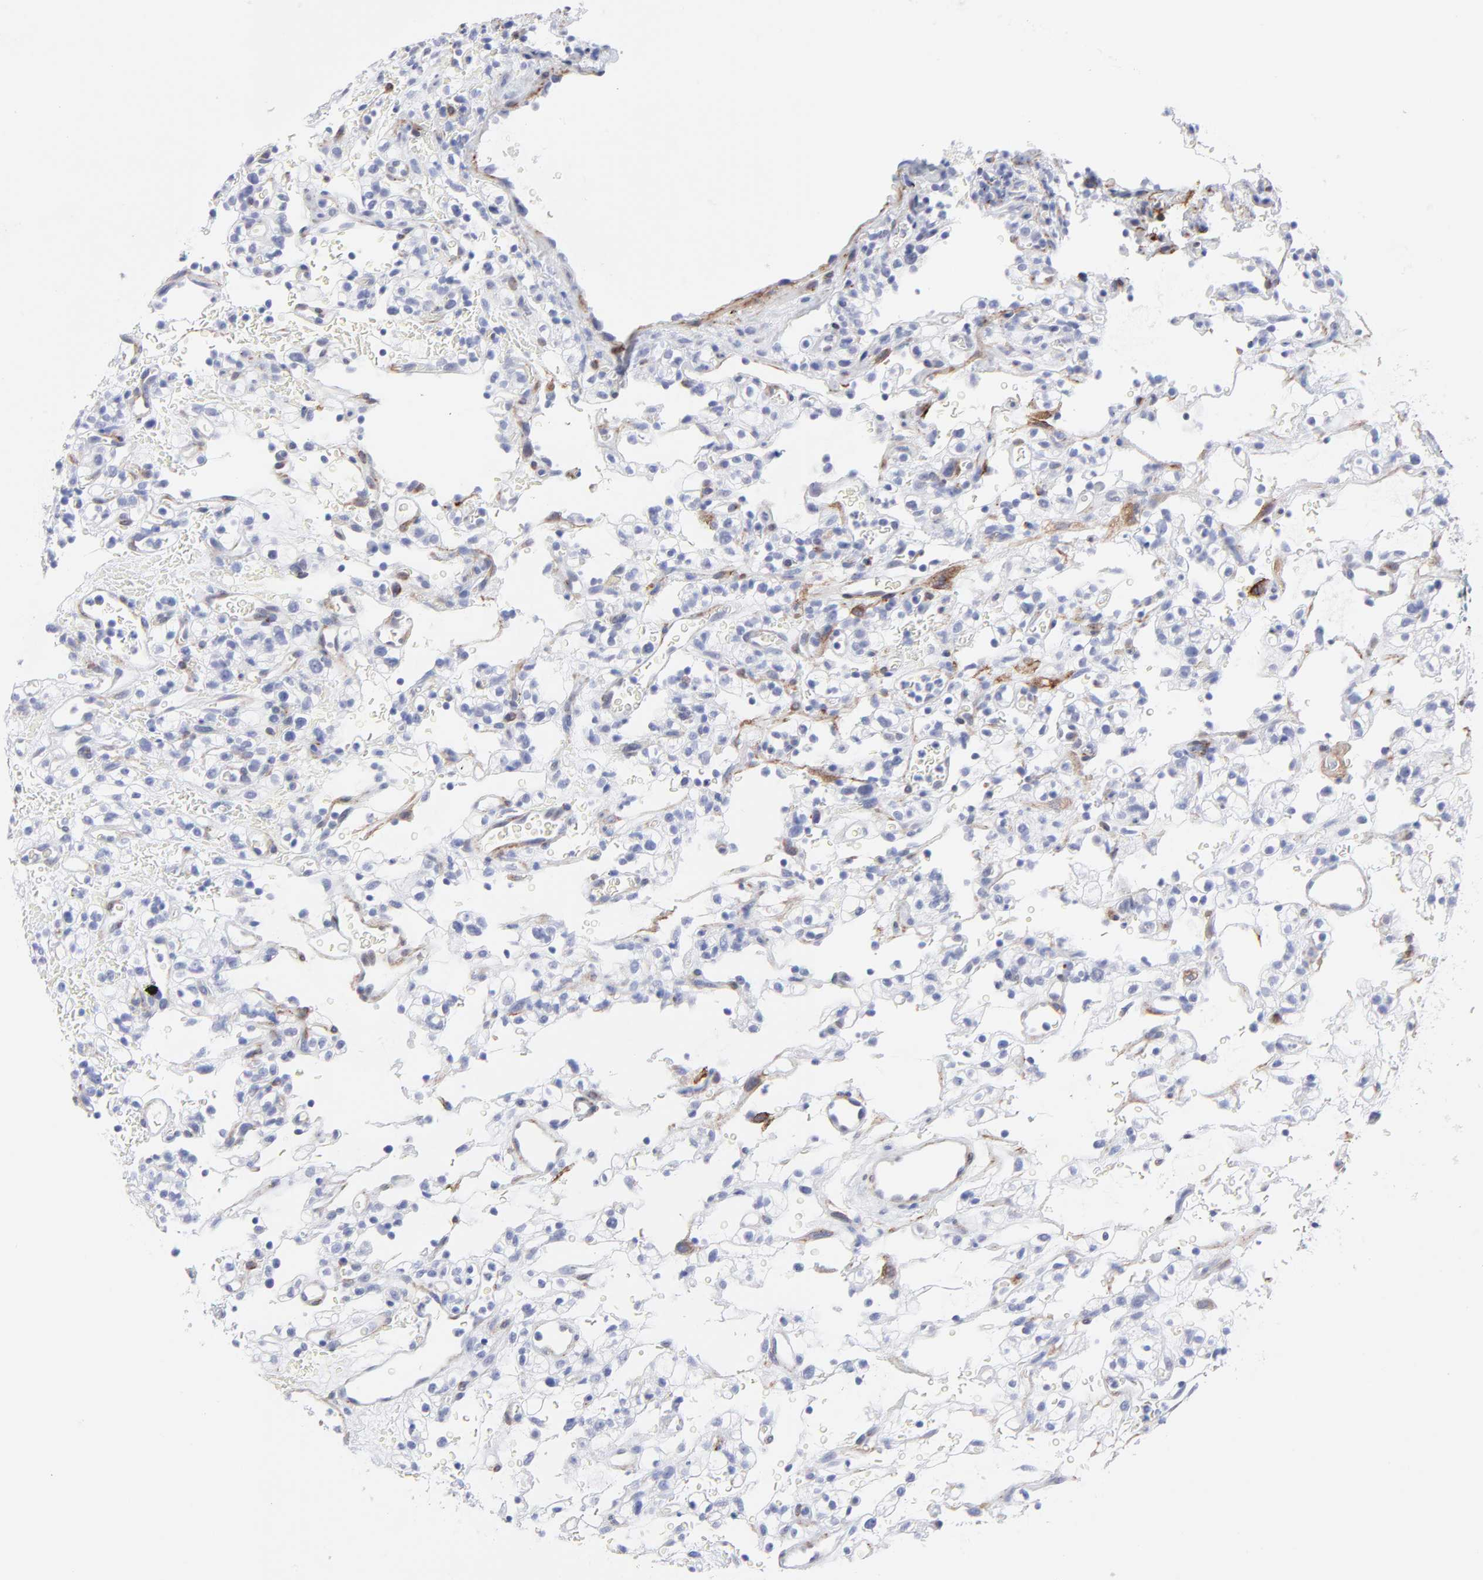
{"staining": {"intensity": "negative", "quantity": "none", "location": "none"}, "tissue": "renal cancer", "cell_type": "Tumor cells", "image_type": "cancer", "snomed": [{"axis": "morphology", "description": "Normal tissue, NOS"}, {"axis": "morphology", "description": "Adenocarcinoma, NOS"}, {"axis": "topography", "description": "Kidney"}], "caption": "Immunohistochemistry photomicrograph of neoplastic tissue: renal adenocarcinoma stained with DAB (3,3'-diaminobenzidine) exhibits no significant protein expression in tumor cells.", "gene": "PDGFRB", "patient": {"sex": "female", "age": 72}}